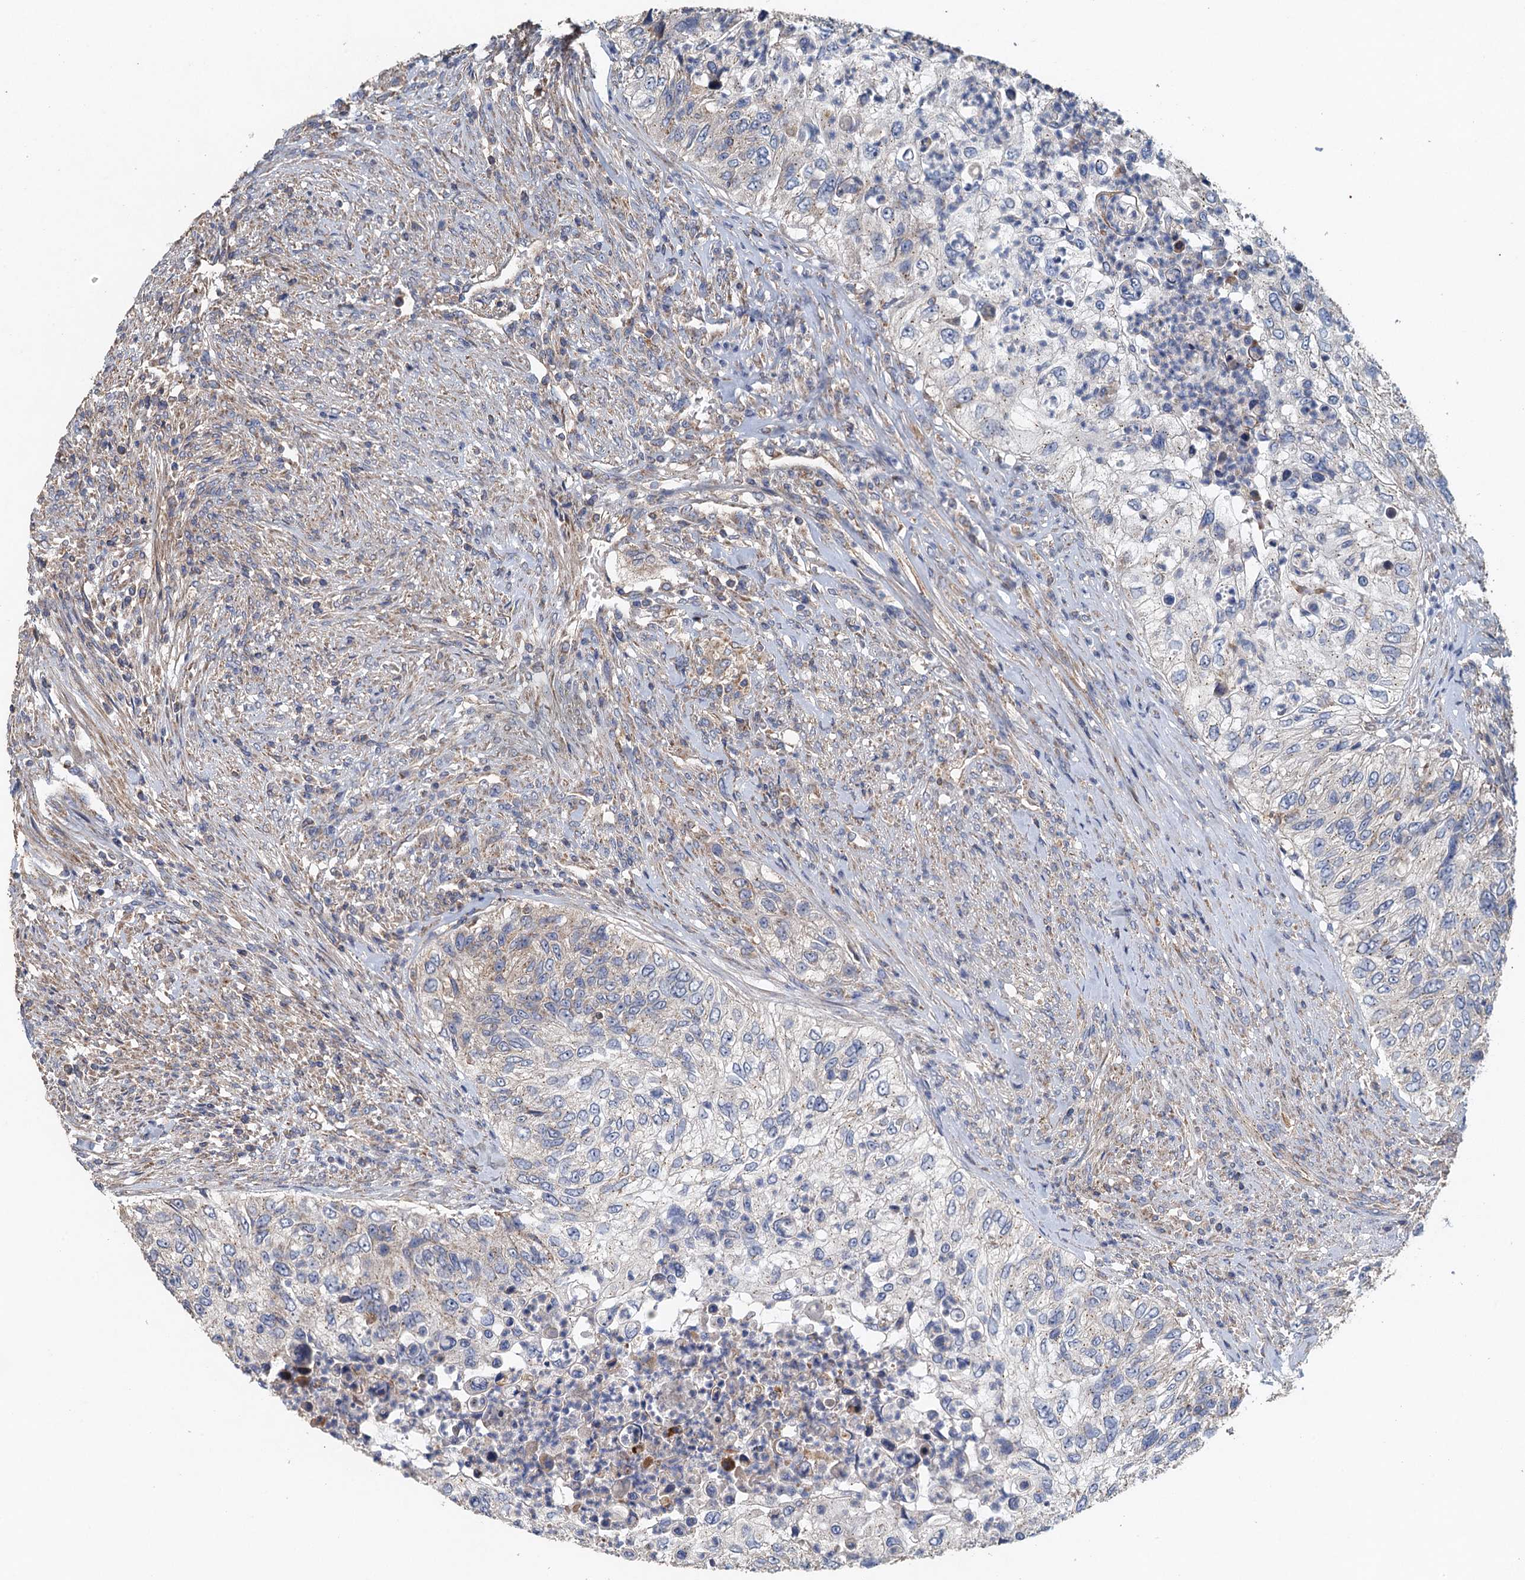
{"staining": {"intensity": "negative", "quantity": "none", "location": "none"}, "tissue": "urothelial cancer", "cell_type": "Tumor cells", "image_type": "cancer", "snomed": [{"axis": "morphology", "description": "Urothelial carcinoma, High grade"}, {"axis": "topography", "description": "Urinary bladder"}], "caption": "An immunohistochemistry (IHC) photomicrograph of urothelial cancer is shown. There is no staining in tumor cells of urothelial cancer. (DAB (3,3'-diaminobenzidine) immunohistochemistry visualized using brightfield microscopy, high magnification).", "gene": "BCS1L", "patient": {"sex": "female", "age": 60}}